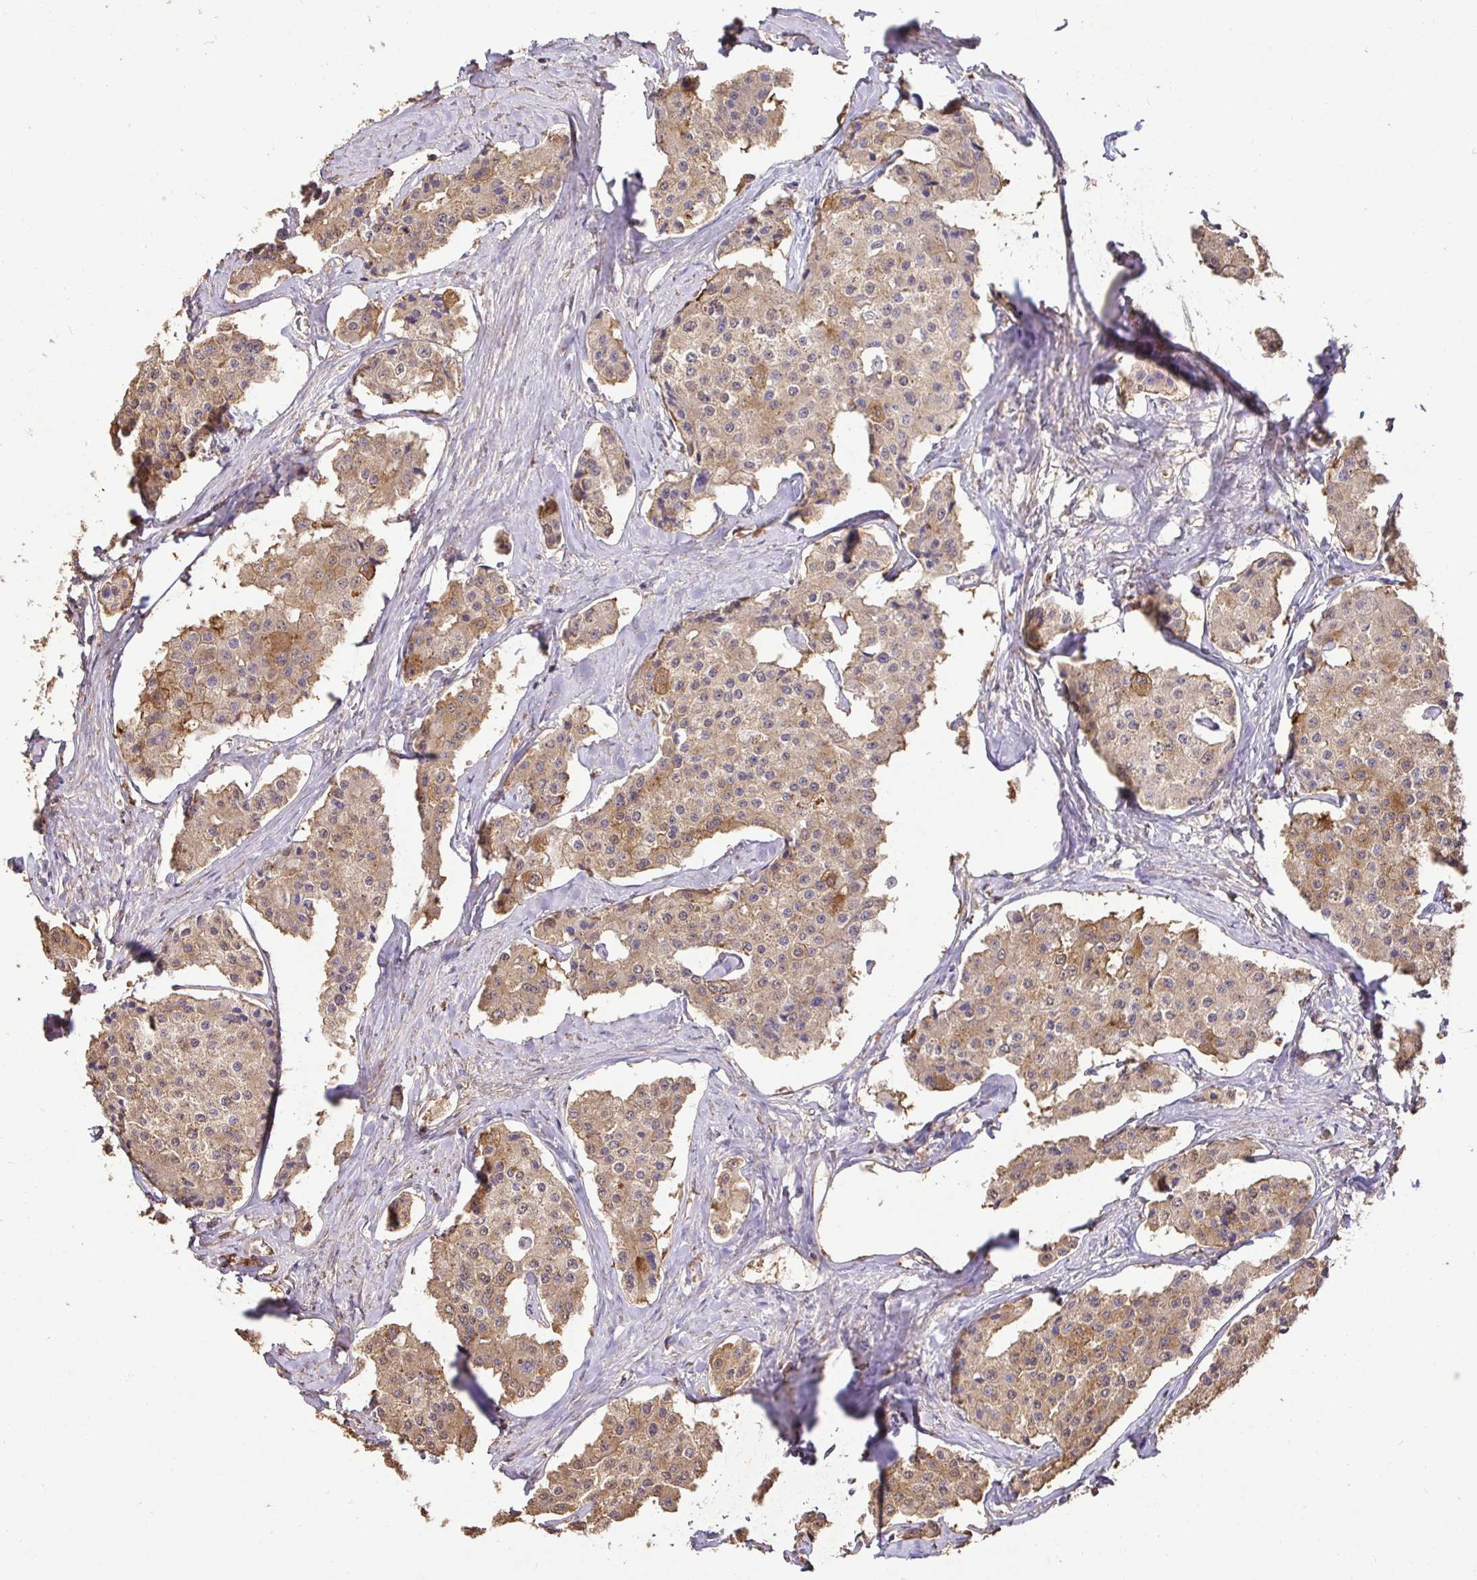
{"staining": {"intensity": "moderate", "quantity": ">75%", "location": "cytoplasmic/membranous"}, "tissue": "carcinoid", "cell_type": "Tumor cells", "image_type": "cancer", "snomed": [{"axis": "morphology", "description": "Carcinoid, malignant, NOS"}, {"axis": "topography", "description": "Small intestine"}], "caption": "This is an image of IHC staining of malignant carcinoid, which shows moderate expression in the cytoplasmic/membranous of tumor cells.", "gene": "MAPK8IP3", "patient": {"sex": "female", "age": 65}}